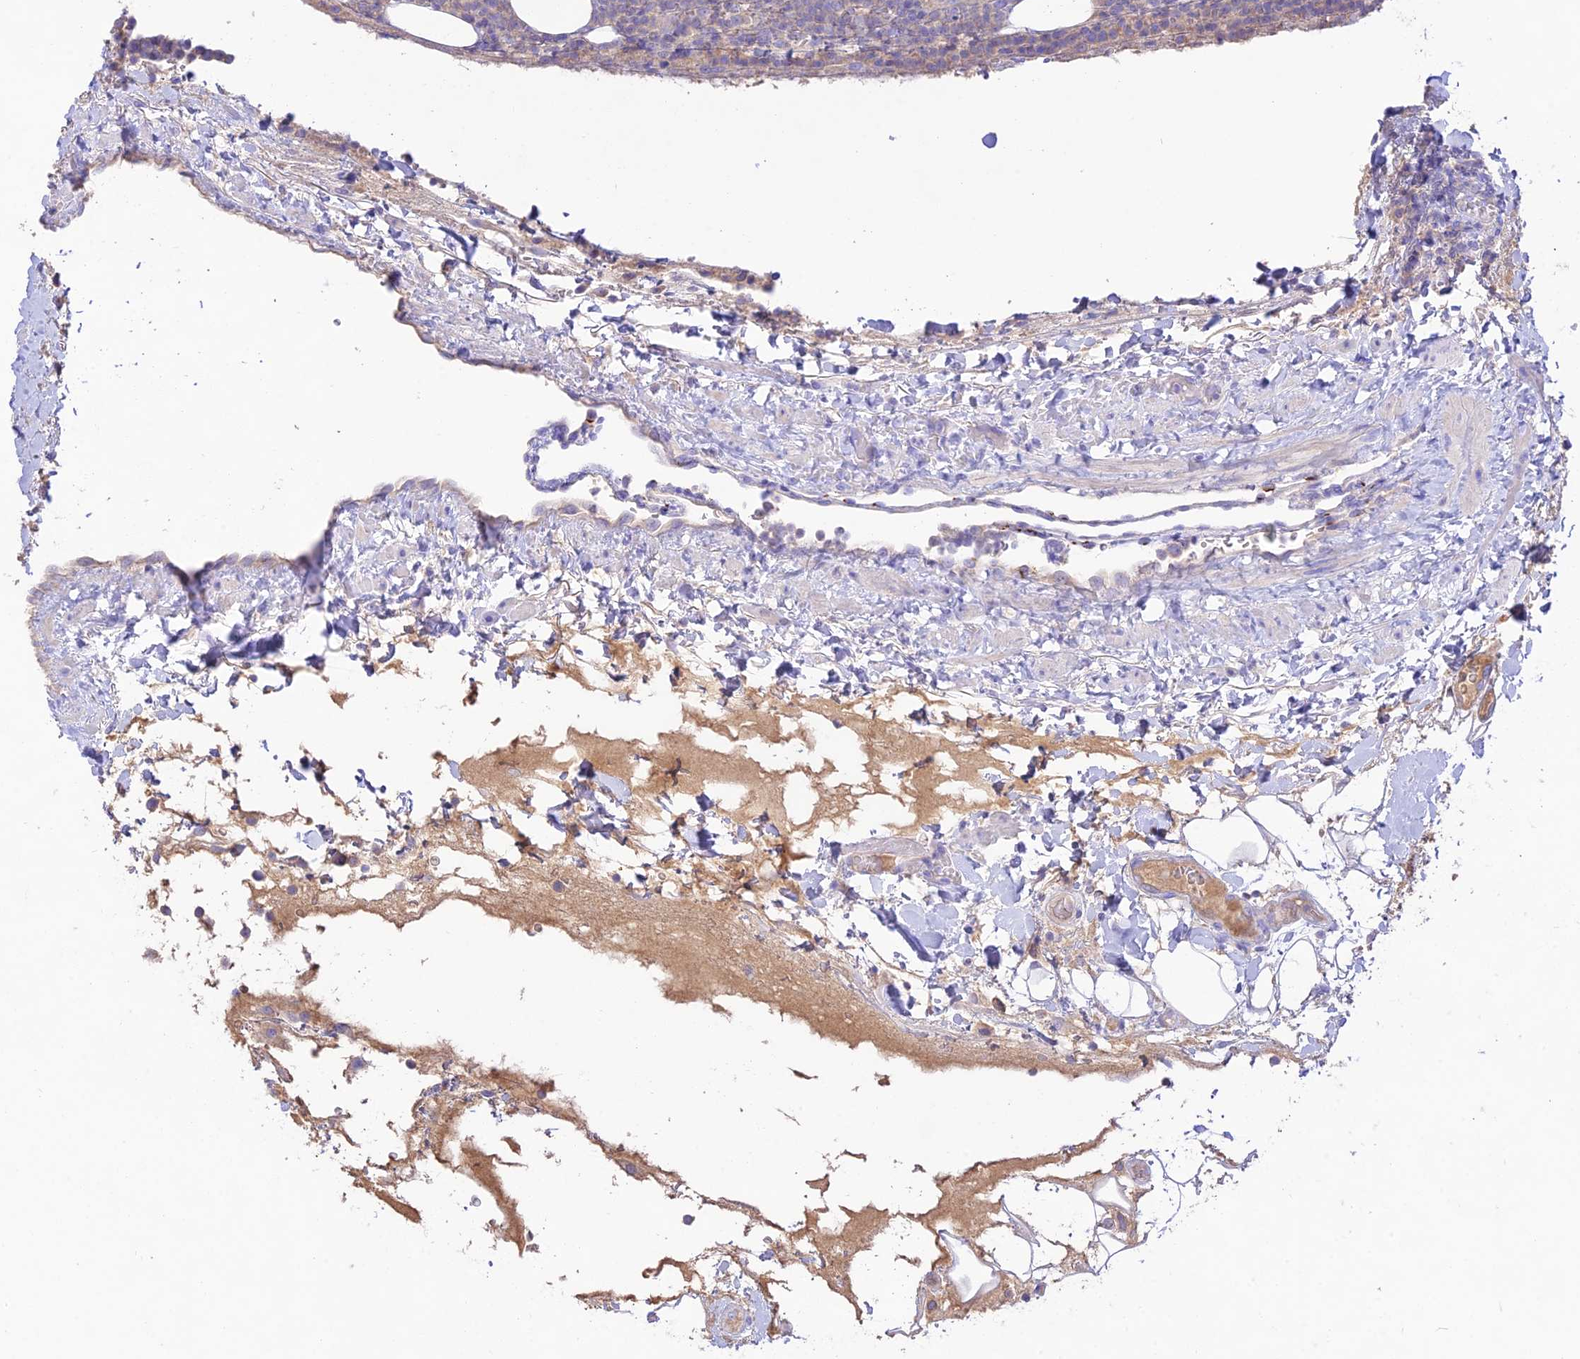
{"staining": {"intensity": "negative", "quantity": "none", "location": "none"}, "tissue": "lymphoma", "cell_type": "Tumor cells", "image_type": "cancer", "snomed": [{"axis": "morphology", "description": "Malignant lymphoma, non-Hodgkin's type, High grade"}, {"axis": "topography", "description": "Lymph node"}], "caption": "Immunohistochemical staining of human lymphoma demonstrates no significant positivity in tumor cells.", "gene": "NLRP9", "patient": {"sex": "male", "age": 61}}